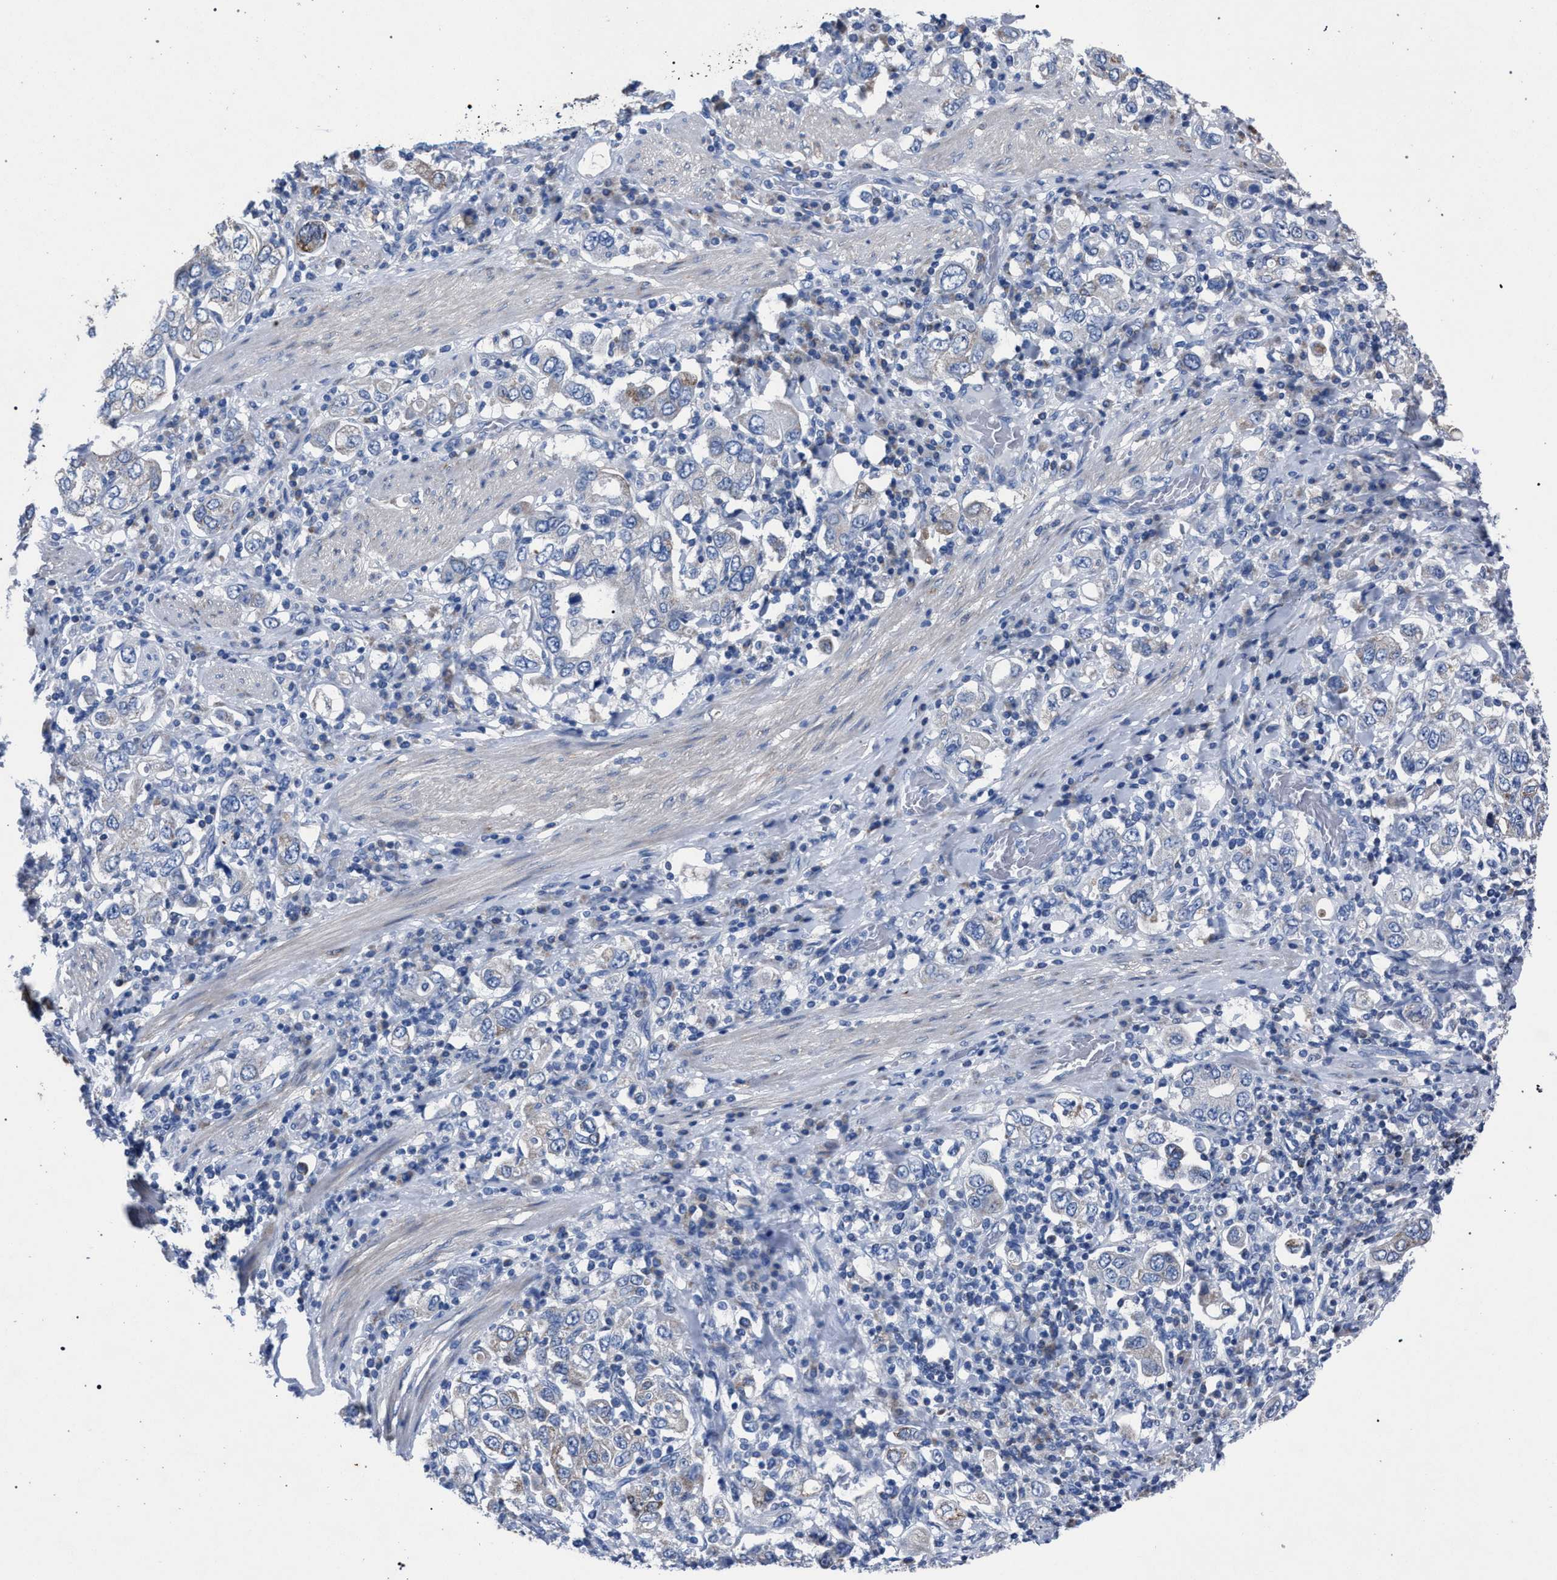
{"staining": {"intensity": "weak", "quantity": "<25%", "location": "cytoplasmic/membranous"}, "tissue": "stomach cancer", "cell_type": "Tumor cells", "image_type": "cancer", "snomed": [{"axis": "morphology", "description": "Adenocarcinoma, NOS"}, {"axis": "topography", "description": "Stomach, upper"}], "caption": "Stomach adenocarcinoma was stained to show a protein in brown. There is no significant staining in tumor cells. Brightfield microscopy of immunohistochemistry (IHC) stained with DAB (3,3'-diaminobenzidine) (brown) and hematoxylin (blue), captured at high magnification.", "gene": "CRYZ", "patient": {"sex": "male", "age": 62}}